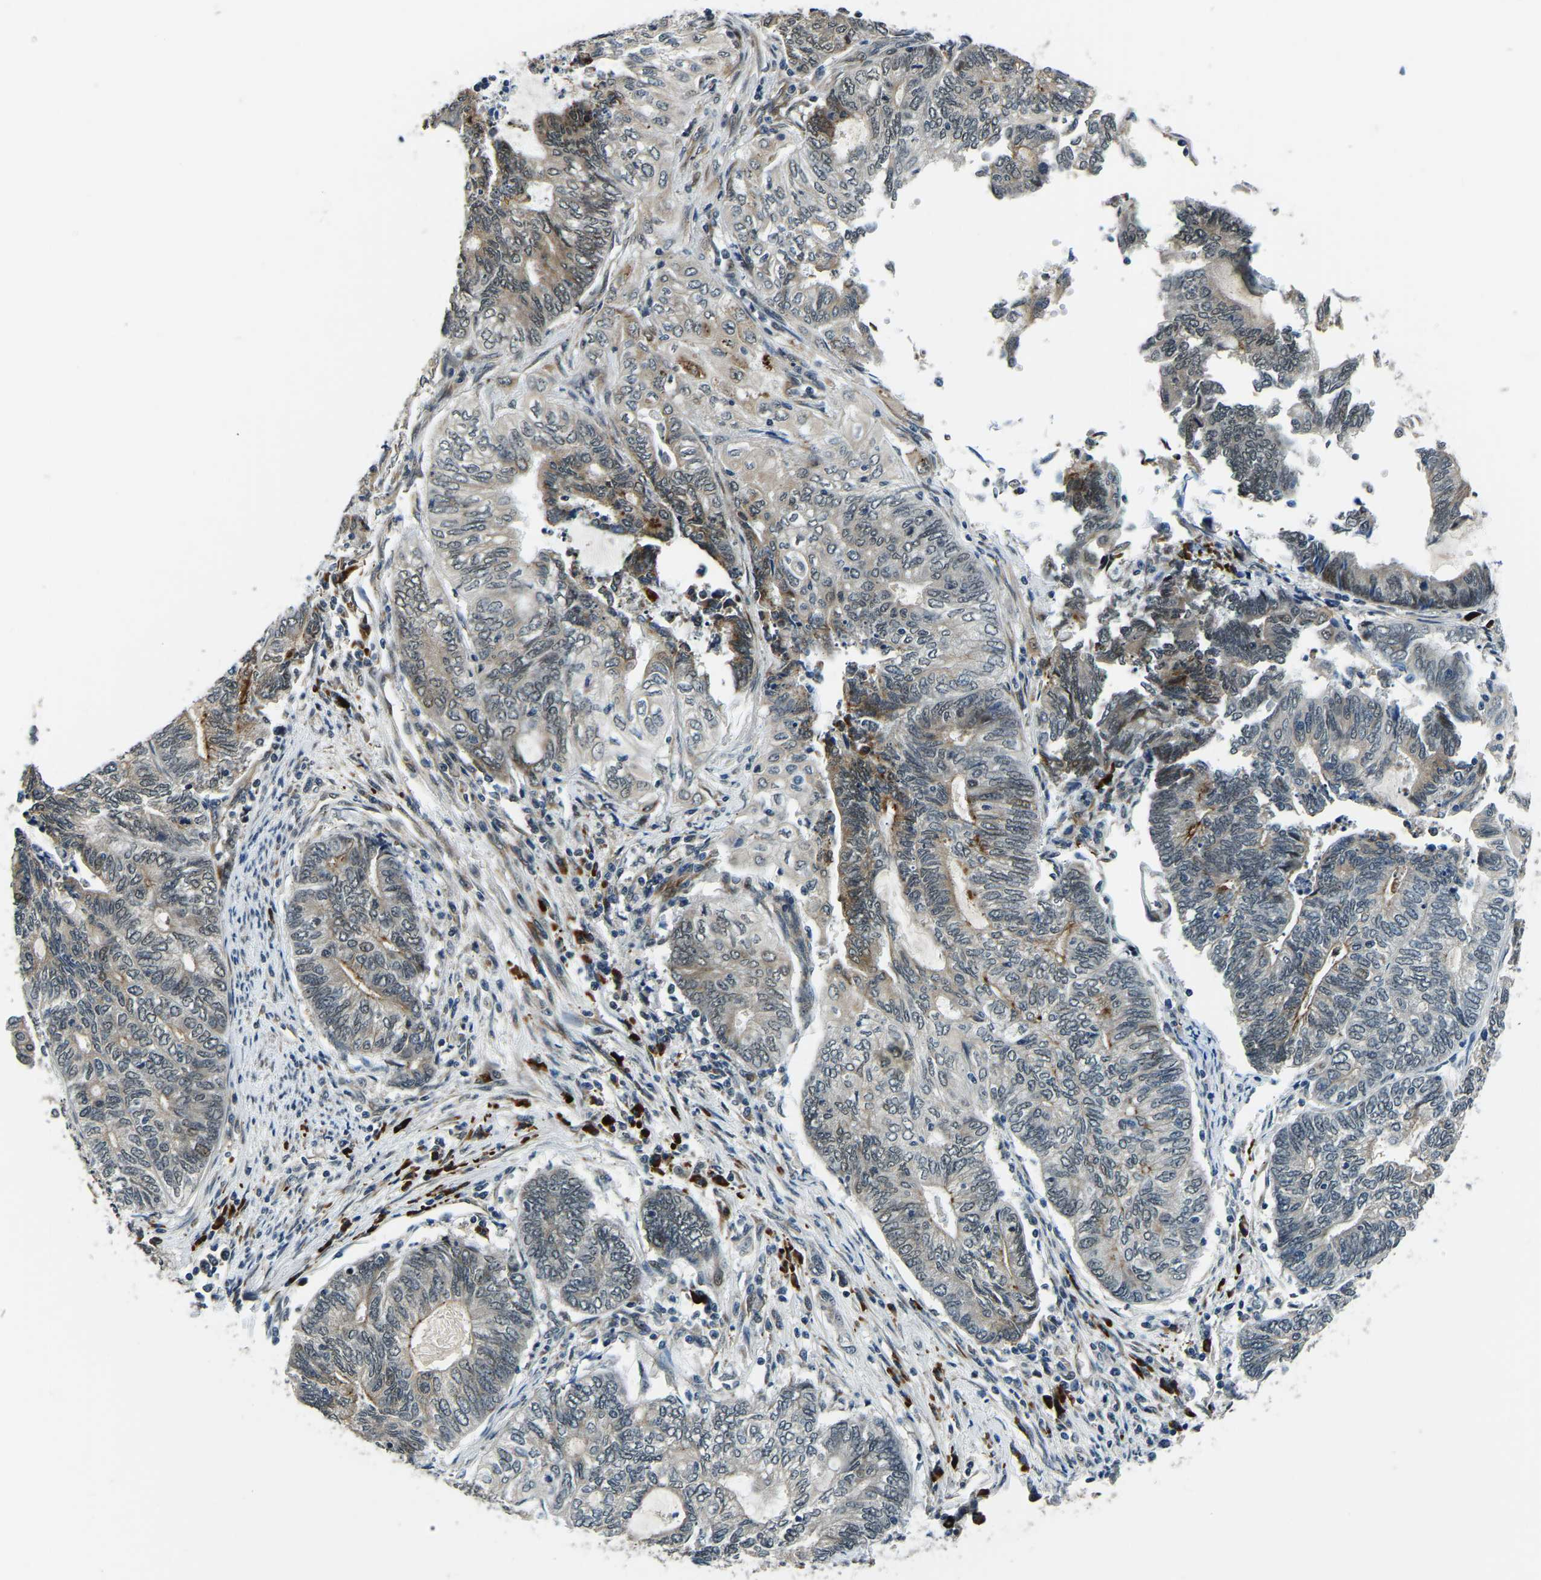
{"staining": {"intensity": "moderate", "quantity": "<25%", "location": "cytoplasmic/membranous"}, "tissue": "endometrial cancer", "cell_type": "Tumor cells", "image_type": "cancer", "snomed": [{"axis": "morphology", "description": "Adenocarcinoma, NOS"}, {"axis": "topography", "description": "Uterus"}, {"axis": "topography", "description": "Endometrium"}], "caption": "Adenocarcinoma (endometrial) was stained to show a protein in brown. There is low levels of moderate cytoplasmic/membranous staining in approximately <25% of tumor cells. (Stains: DAB in brown, nuclei in blue, Microscopy: brightfield microscopy at high magnification).", "gene": "ING2", "patient": {"sex": "female", "age": 70}}